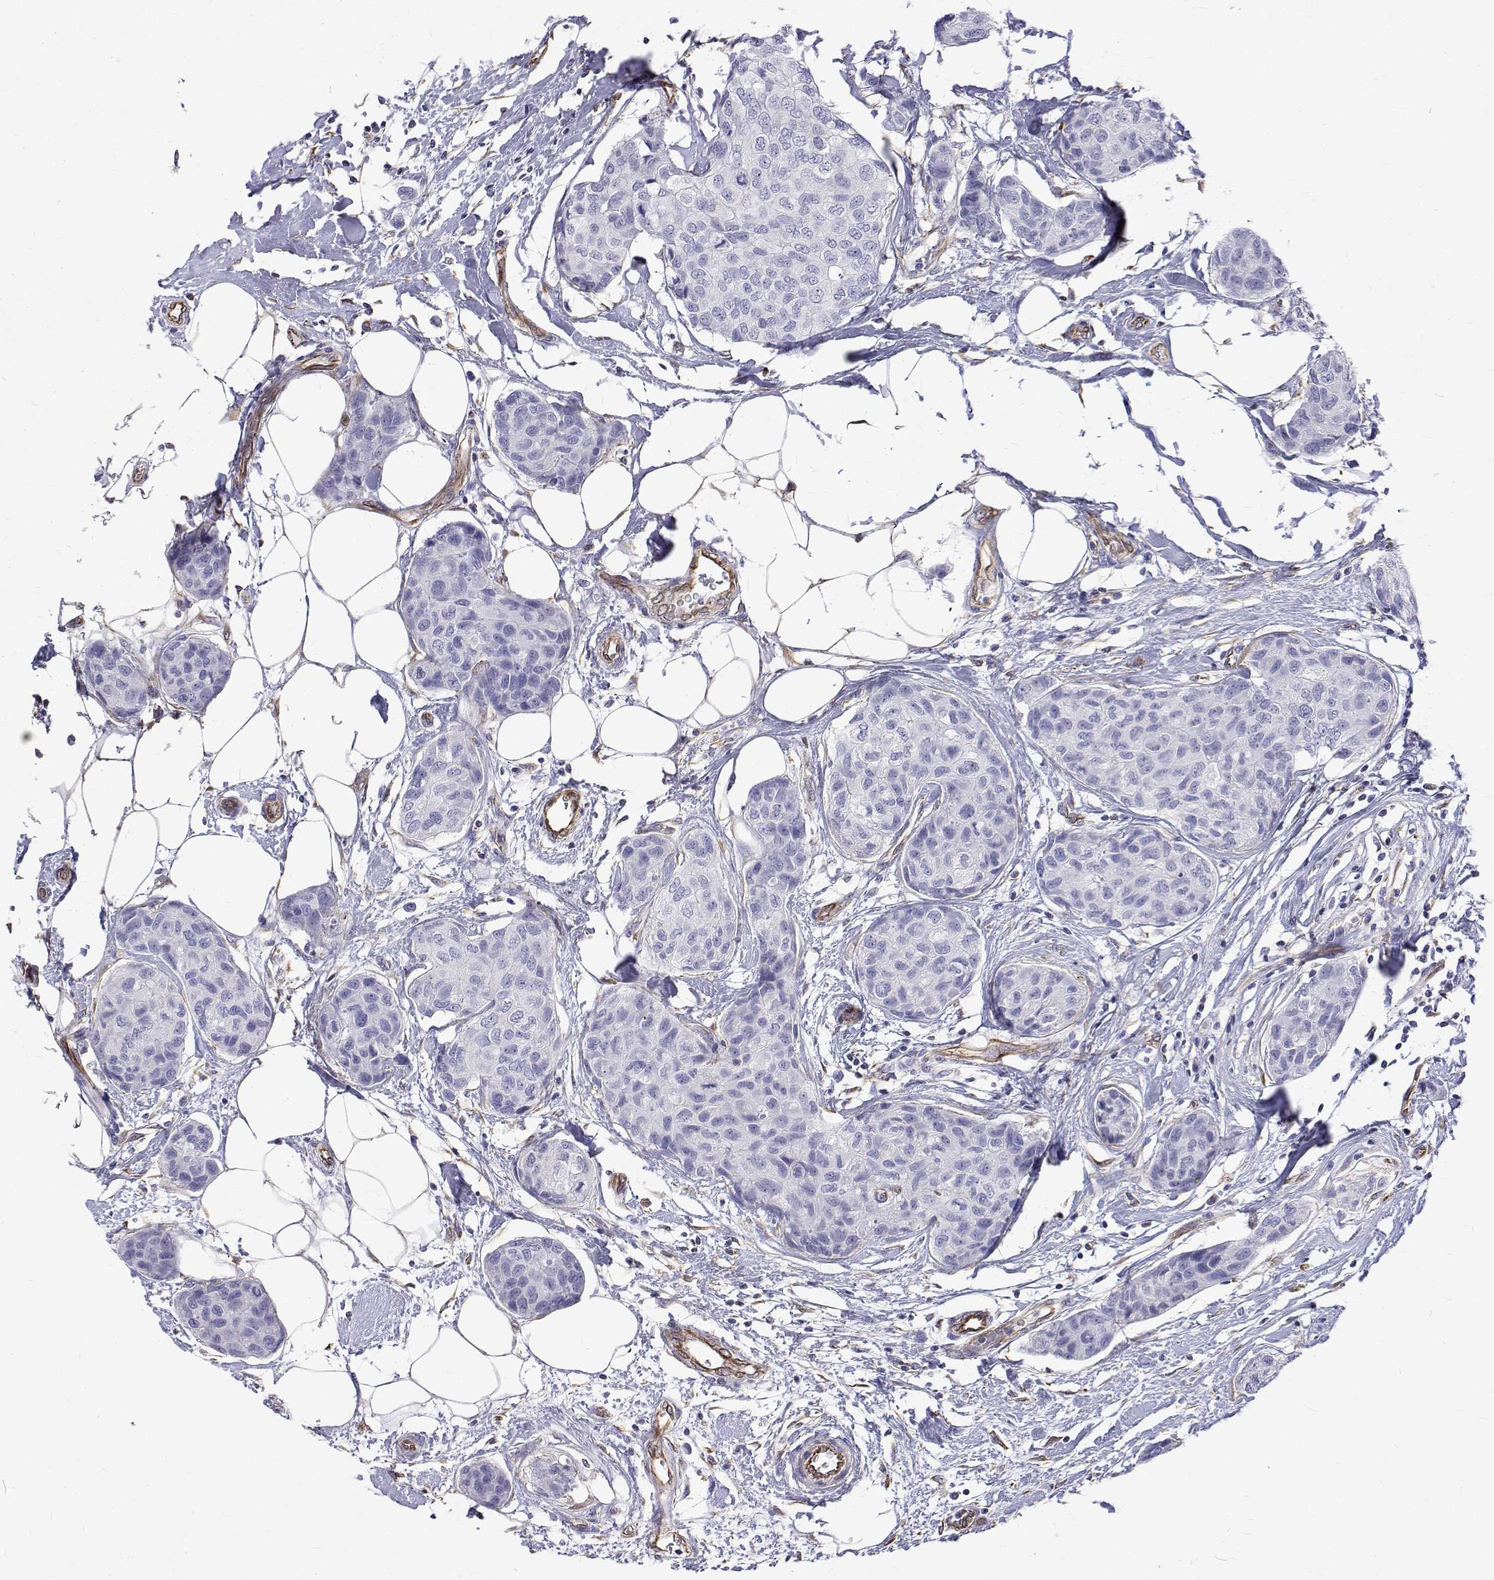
{"staining": {"intensity": "negative", "quantity": "none", "location": "none"}, "tissue": "breast cancer", "cell_type": "Tumor cells", "image_type": "cancer", "snomed": [{"axis": "morphology", "description": "Duct carcinoma"}, {"axis": "topography", "description": "Breast"}], "caption": "Infiltrating ductal carcinoma (breast) was stained to show a protein in brown. There is no significant expression in tumor cells. Nuclei are stained in blue.", "gene": "OPRPN", "patient": {"sex": "female", "age": 80}}